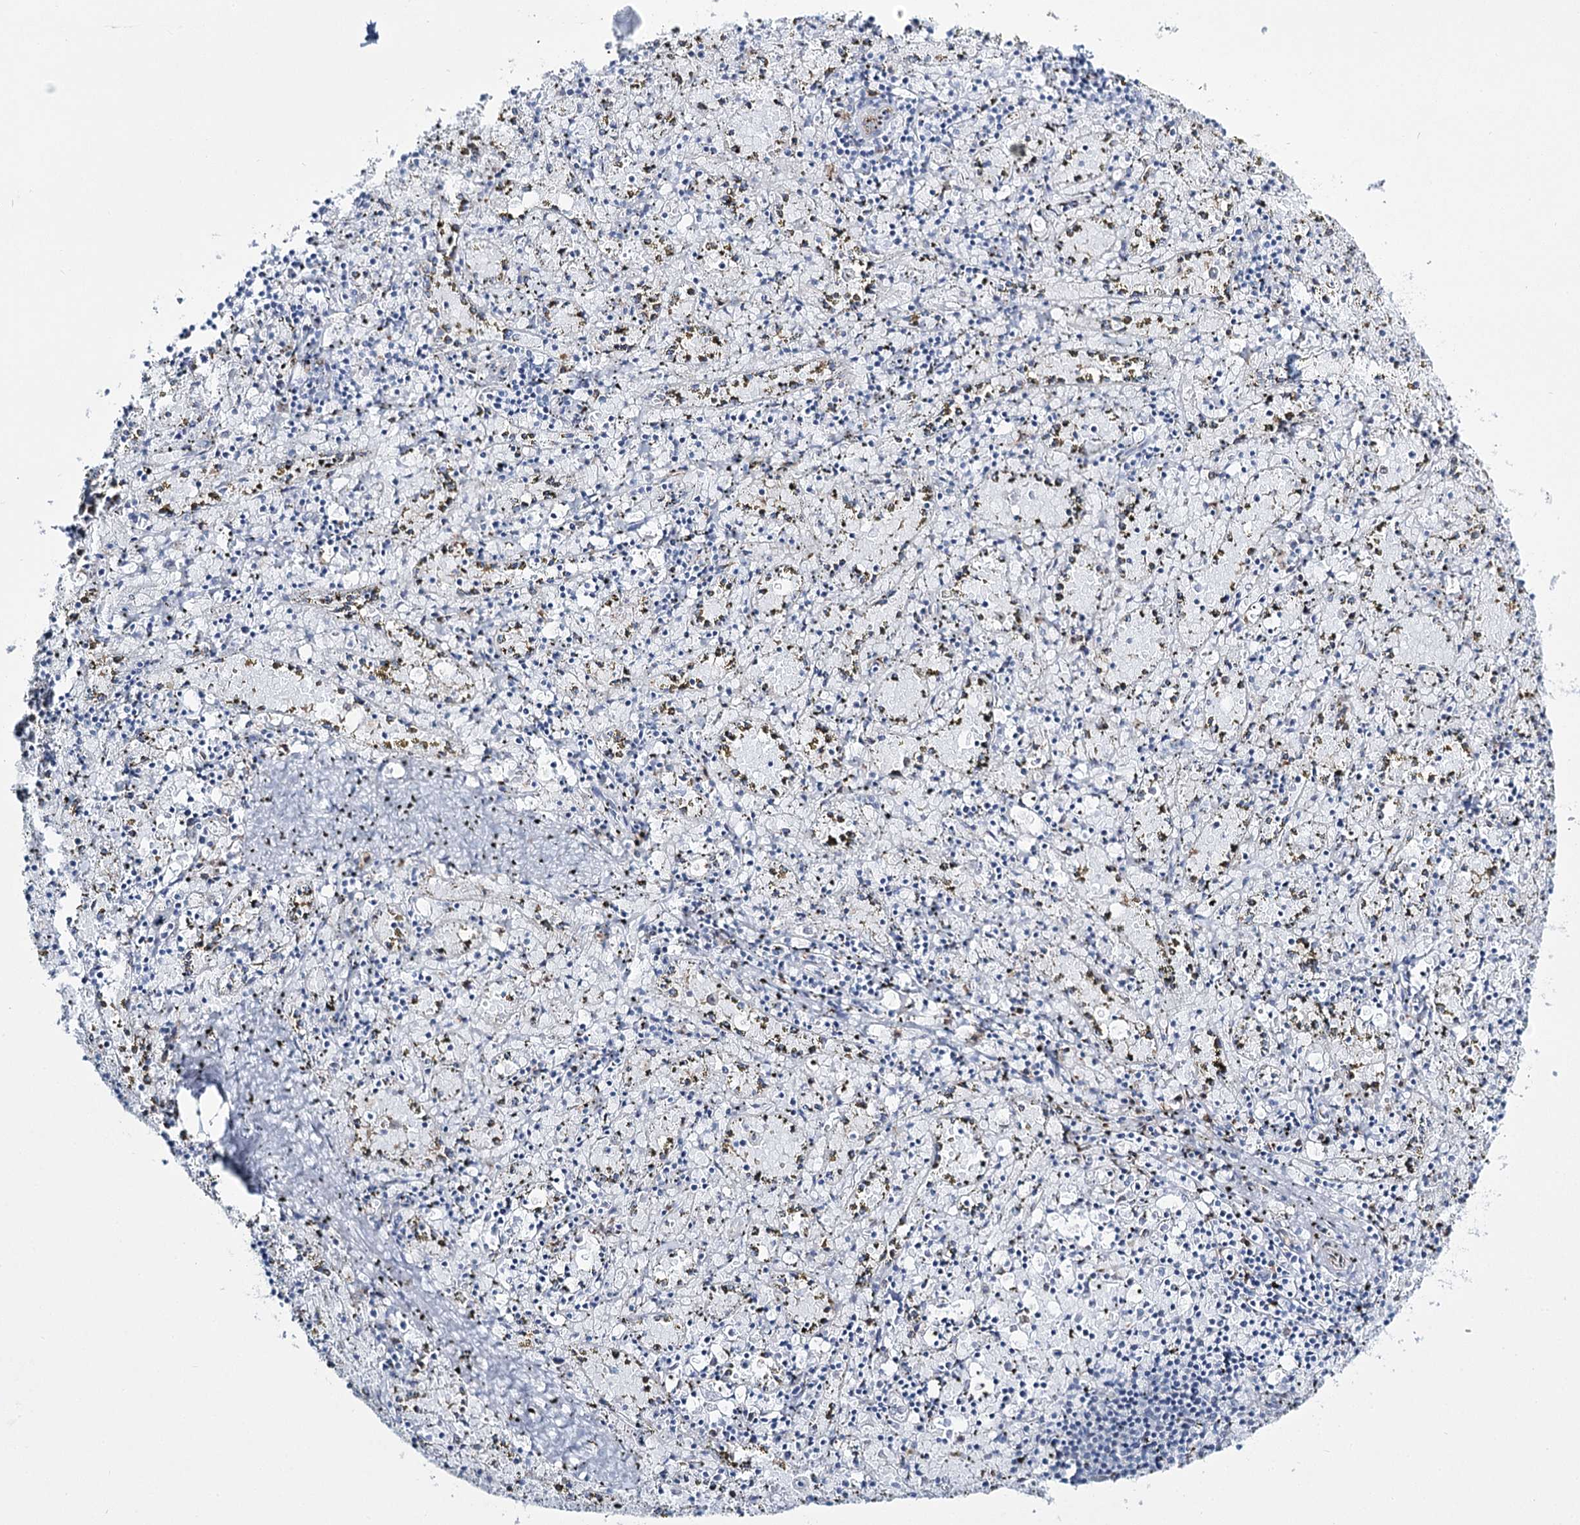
{"staining": {"intensity": "moderate", "quantity": "<25%", "location": "cytoplasmic/membranous"}, "tissue": "spleen", "cell_type": "Cells in red pulp", "image_type": "normal", "snomed": [{"axis": "morphology", "description": "Normal tissue, NOS"}, {"axis": "topography", "description": "Spleen"}], "caption": "A brown stain labels moderate cytoplasmic/membranous staining of a protein in cells in red pulp of unremarkable spleen.", "gene": "CCDC88A", "patient": {"sex": "male", "age": 11}}